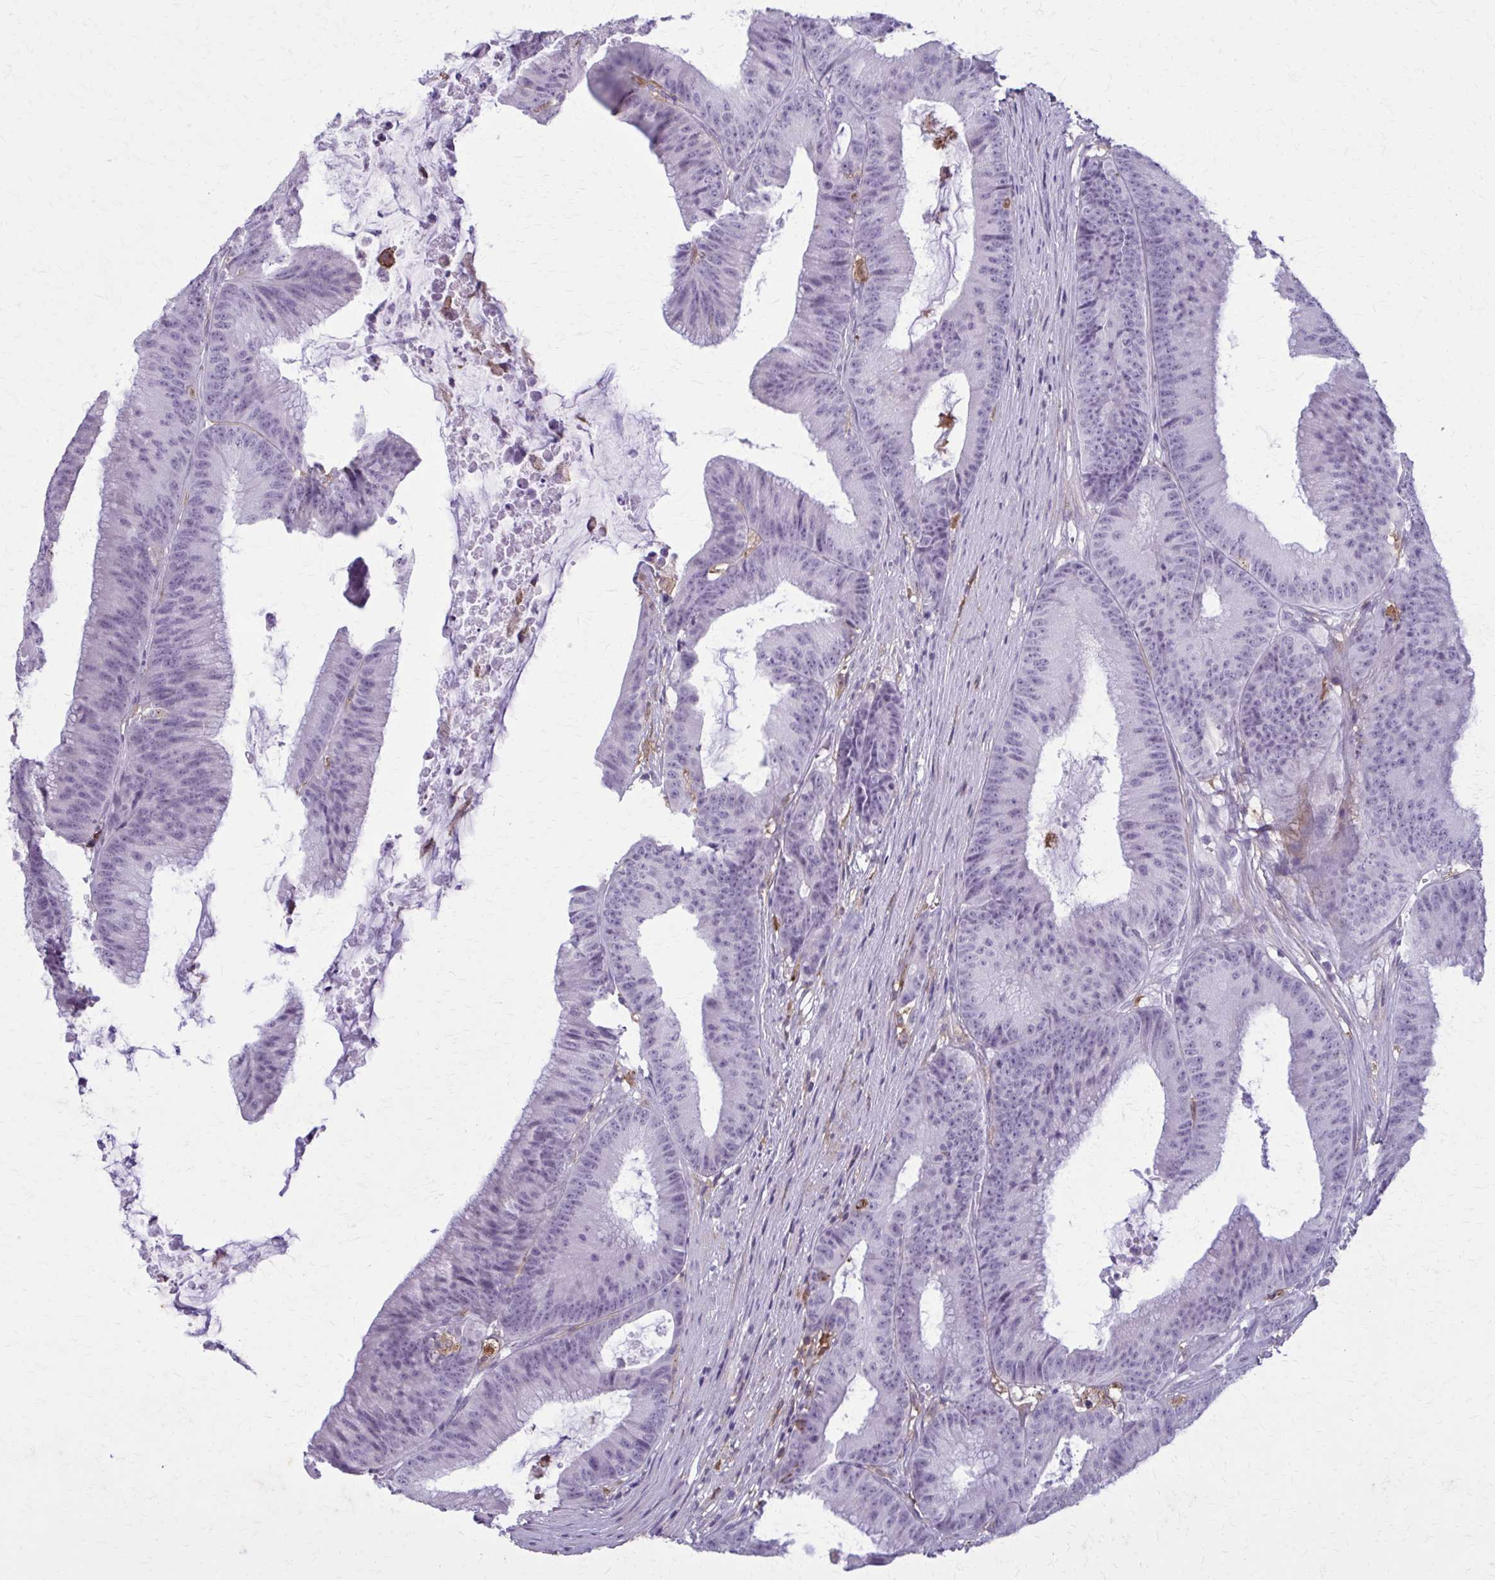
{"staining": {"intensity": "negative", "quantity": "none", "location": "none"}, "tissue": "colorectal cancer", "cell_type": "Tumor cells", "image_type": "cancer", "snomed": [{"axis": "morphology", "description": "Adenocarcinoma, NOS"}, {"axis": "topography", "description": "Colon"}], "caption": "Tumor cells are negative for brown protein staining in colorectal adenocarcinoma.", "gene": "CARD9", "patient": {"sex": "female", "age": 78}}